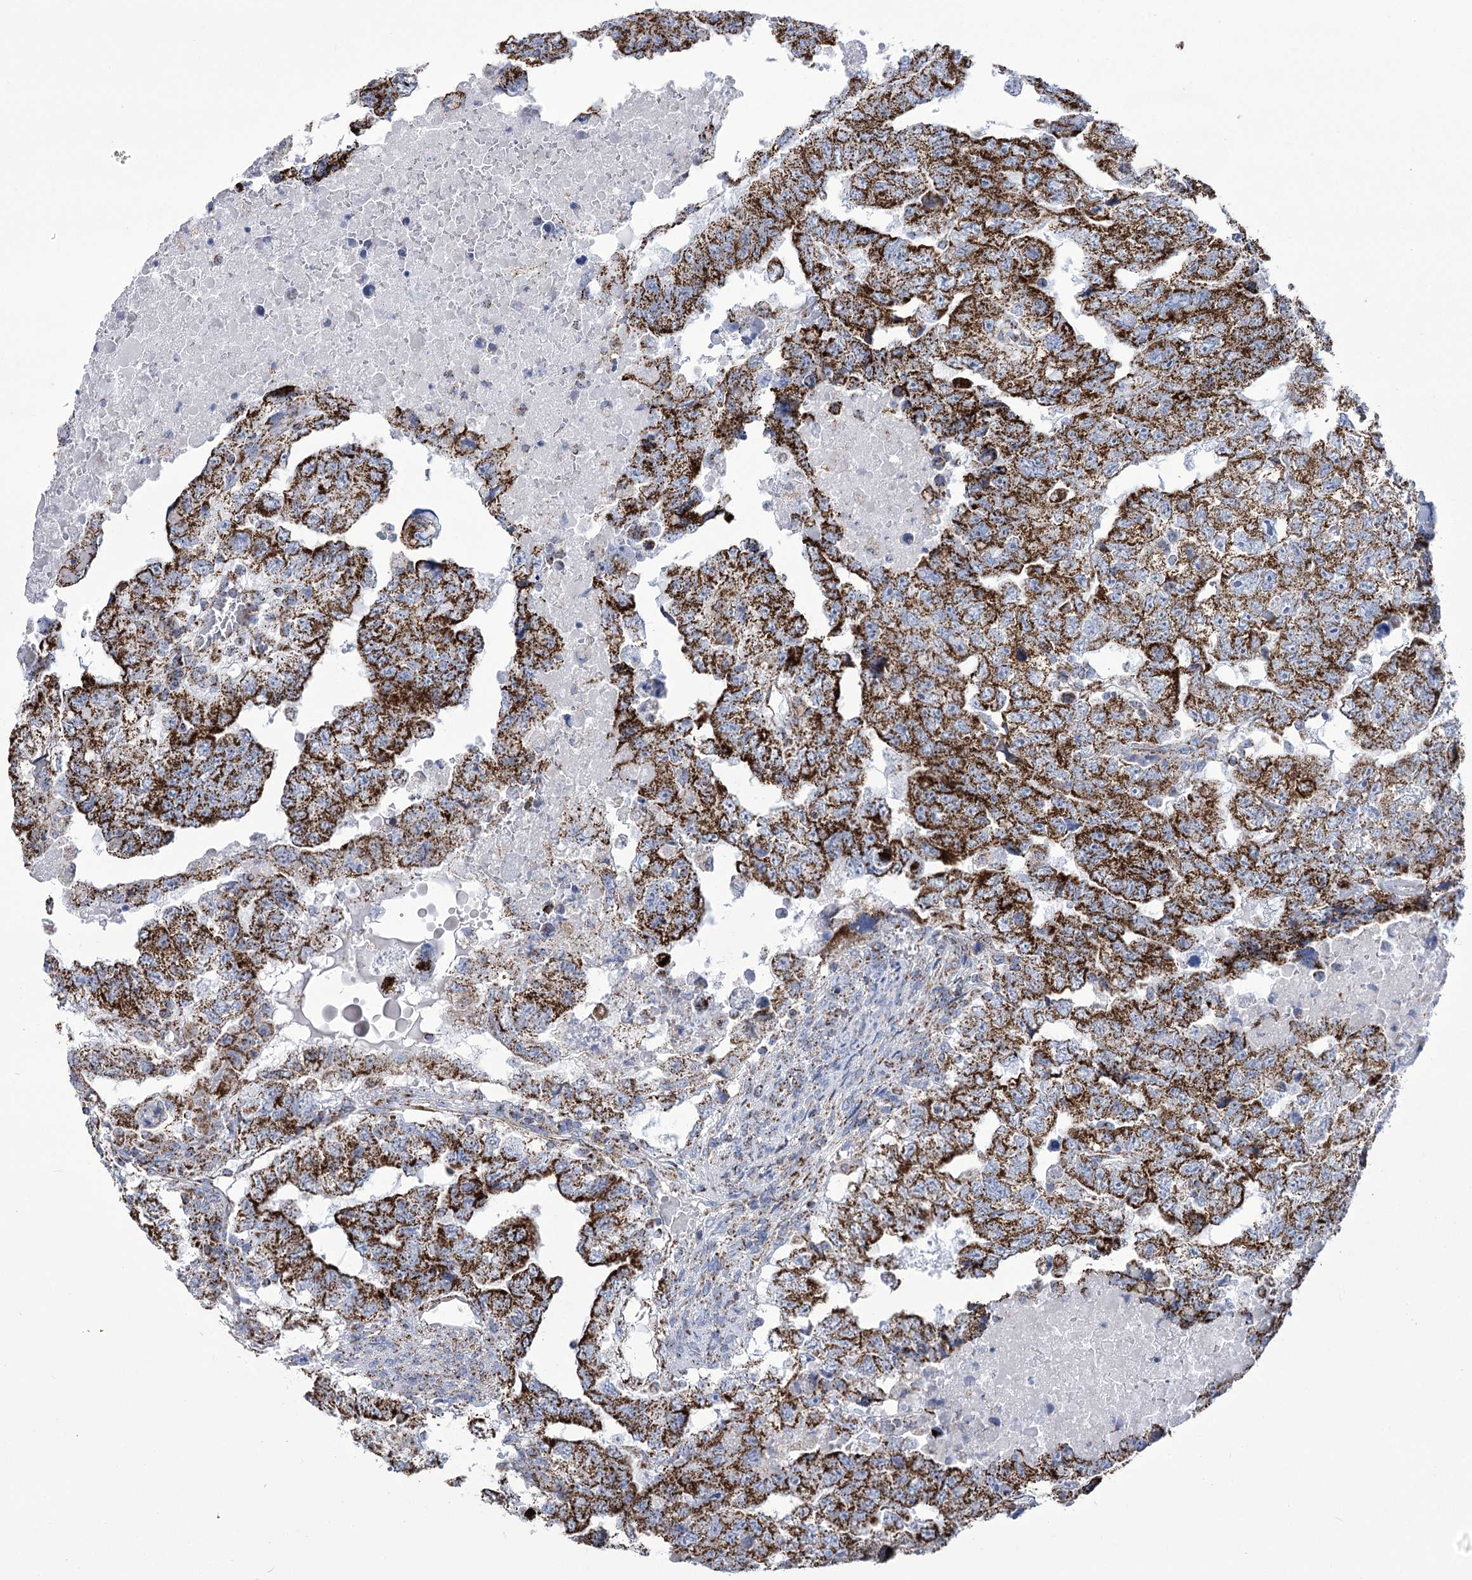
{"staining": {"intensity": "strong", "quantity": ">75%", "location": "cytoplasmic/membranous"}, "tissue": "testis cancer", "cell_type": "Tumor cells", "image_type": "cancer", "snomed": [{"axis": "morphology", "description": "Carcinoma, Embryonal, NOS"}, {"axis": "topography", "description": "Testis"}], "caption": "There is high levels of strong cytoplasmic/membranous expression in tumor cells of testis cancer, as demonstrated by immunohistochemical staining (brown color).", "gene": "PDHB", "patient": {"sex": "male", "age": 36}}